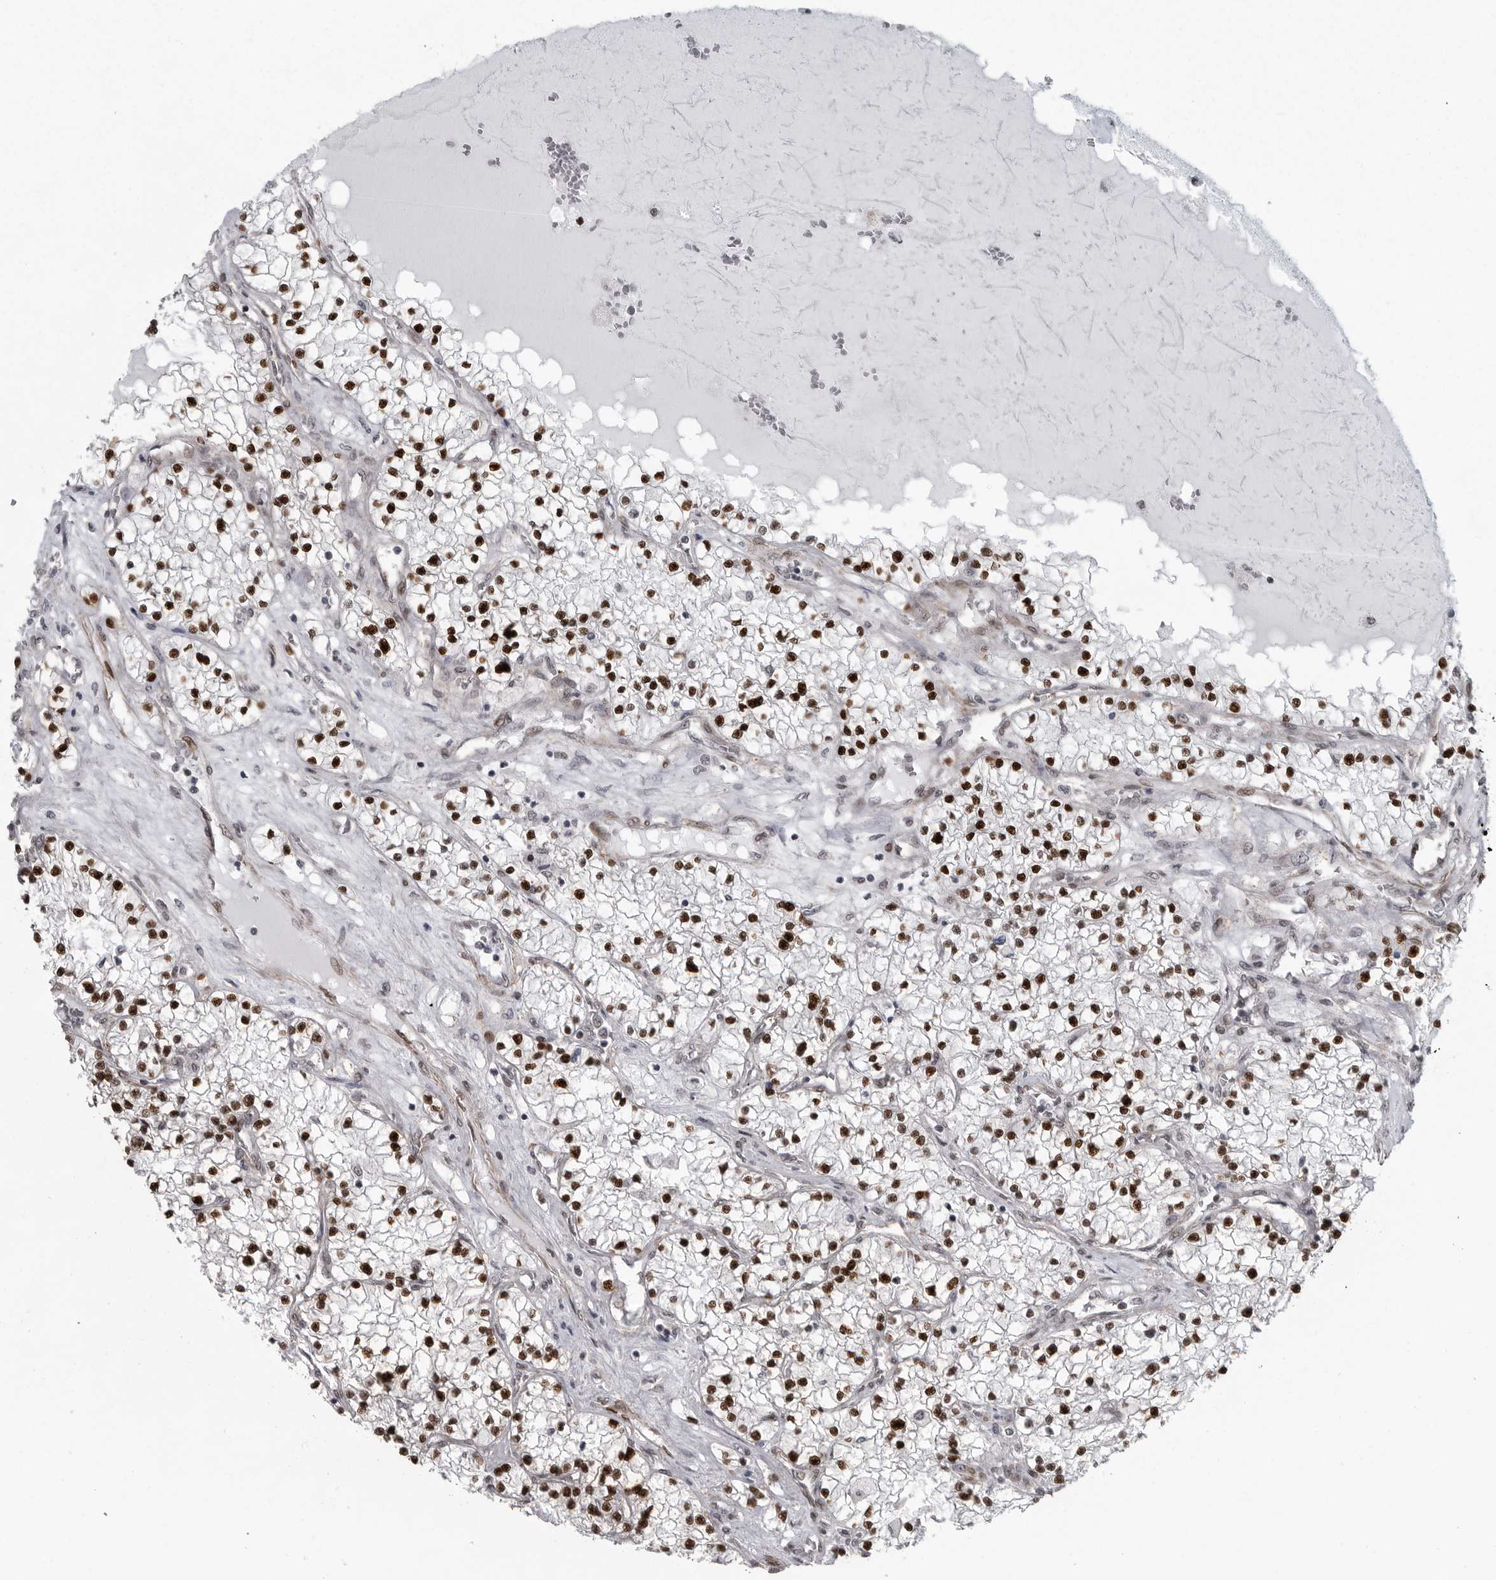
{"staining": {"intensity": "strong", "quantity": ">75%", "location": "nuclear"}, "tissue": "renal cancer", "cell_type": "Tumor cells", "image_type": "cancer", "snomed": [{"axis": "morphology", "description": "Normal tissue, NOS"}, {"axis": "morphology", "description": "Adenocarcinoma, NOS"}, {"axis": "topography", "description": "Kidney"}], "caption": "Immunohistochemistry staining of renal cancer (adenocarcinoma), which exhibits high levels of strong nuclear positivity in about >75% of tumor cells indicating strong nuclear protein expression. The staining was performed using DAB (brown) for protein detection and nuclei were counterstained in hematoxylin (blue).", "gene": "HMGN3", "patient": {"sex": "male", "age": 68}}